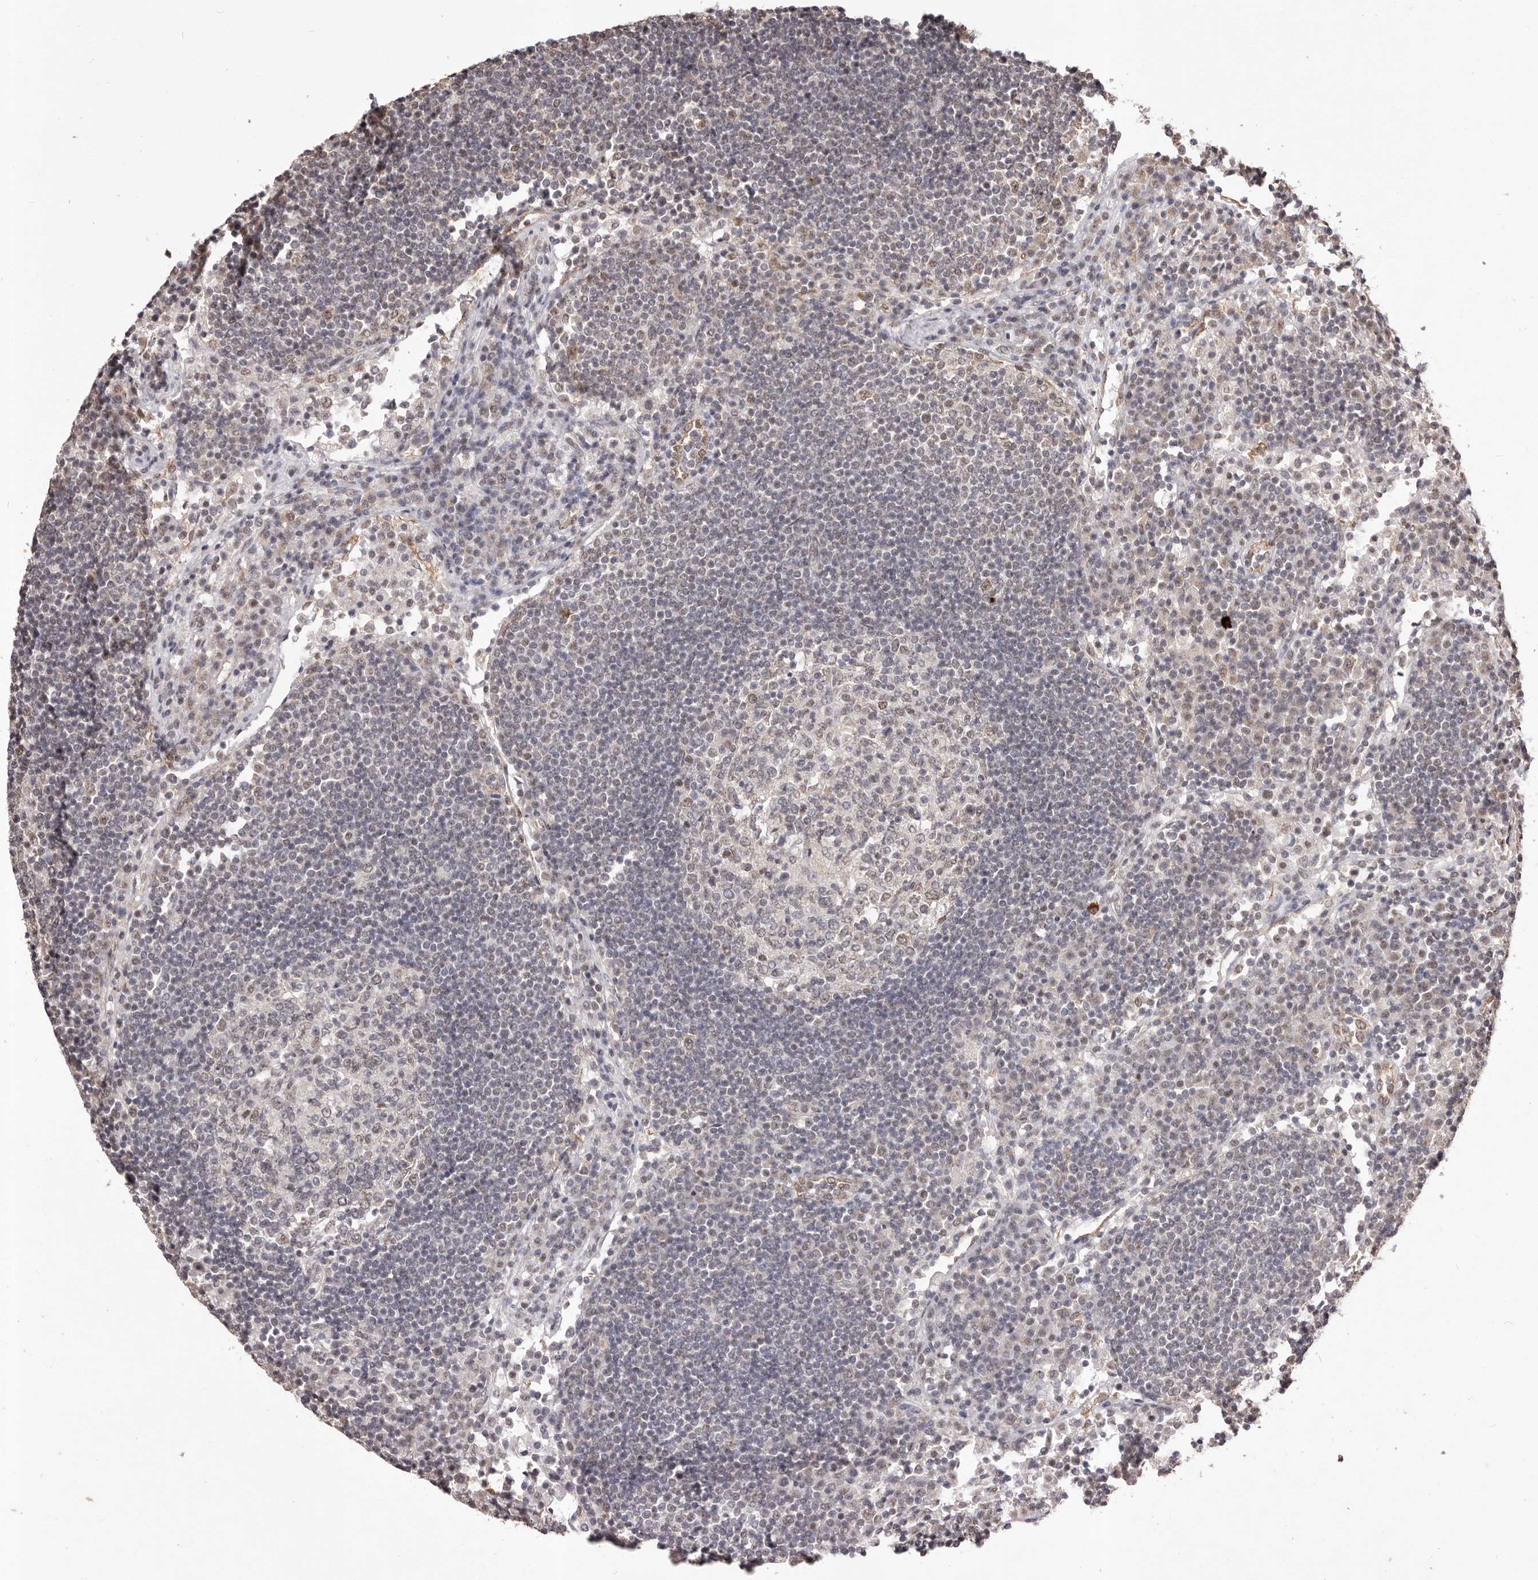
{"staining": {"intensity": "moderate", "quantity": "<25%", "location": "nuclear"}, "tissue": "lymph node", "cell_type": "Germinal center cells", "image_type": "normal", "snomed": [{"axis": "morphology", "description": "Normal tissue, NOS"}, {"axis": "topography", "description": "Lymph node"}], "caption": "This image exhibits normal lymph node stained with immunohistochemistry (IHC) to label a protein in brown. The nuclear of germinal center cells show moderate positivity for the protein. Nuclei are counter-stained blue.", "gene": "RPS6KA5", "patient": {"sex": "female", "age": 53}}